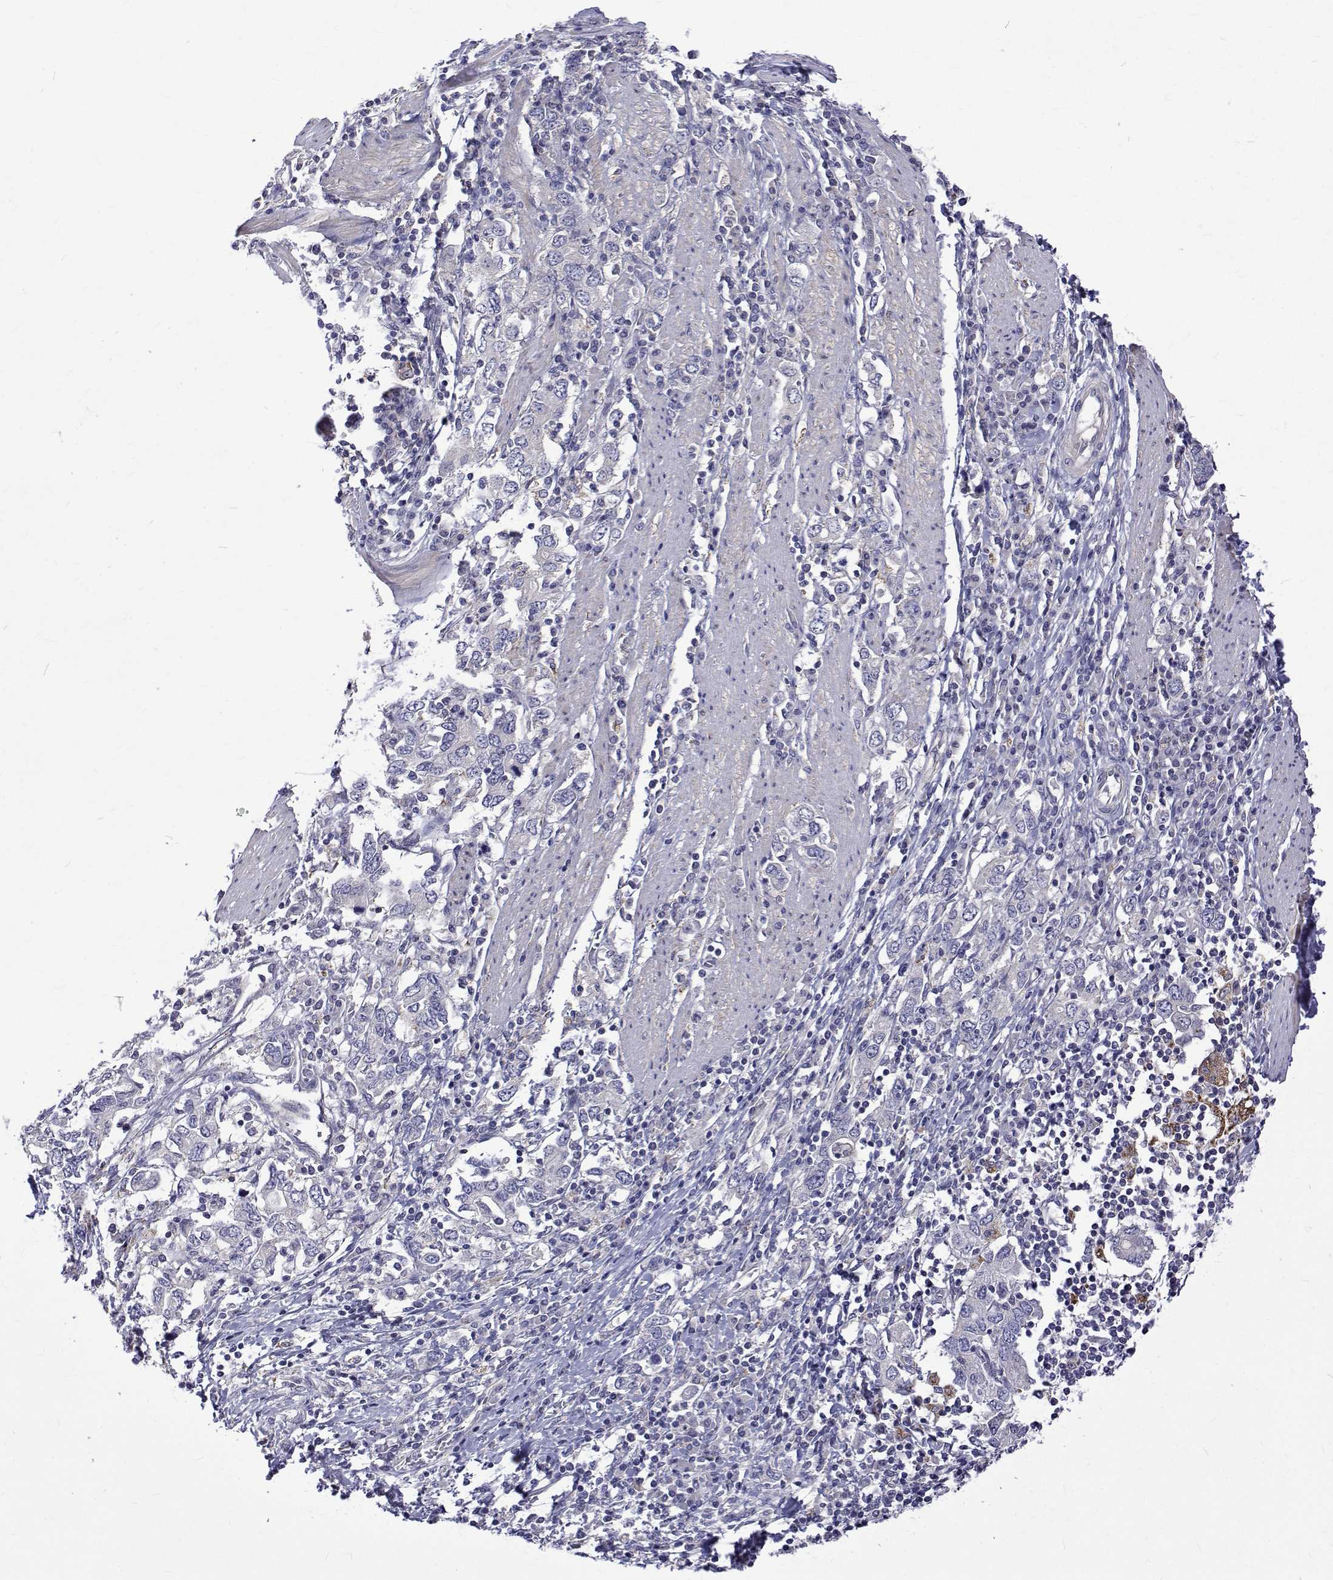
{"staining": {"intensity": "negative", "quantity": "none", "location": "none"}, "tissue": "stomach cancer", "cell_type": "Tumor cells", "image_type": "cancer", "snomed": [{"axis": "morphology", "description": "Adenocarcinoma, NOS"}, {"axis": "topography", "description": "Stomach, upper"}, {"axis": "topography", "description": "Stomach"}], "caption": "This histopathology image is of stomach cancer stained with immunohistochemistry to label a protein in brown with the nuclei are counter-stained blue. There is no staining in tumor cells. The staining was performed using DAB (3,3'-diaminobenzidine) to visualize the protein expression in brown, while the nuclei were stained in blue with hematoxylin (Magnification: 20x).", "gene": "PADI1", "patient": {"sex": "male", "age": 62}}